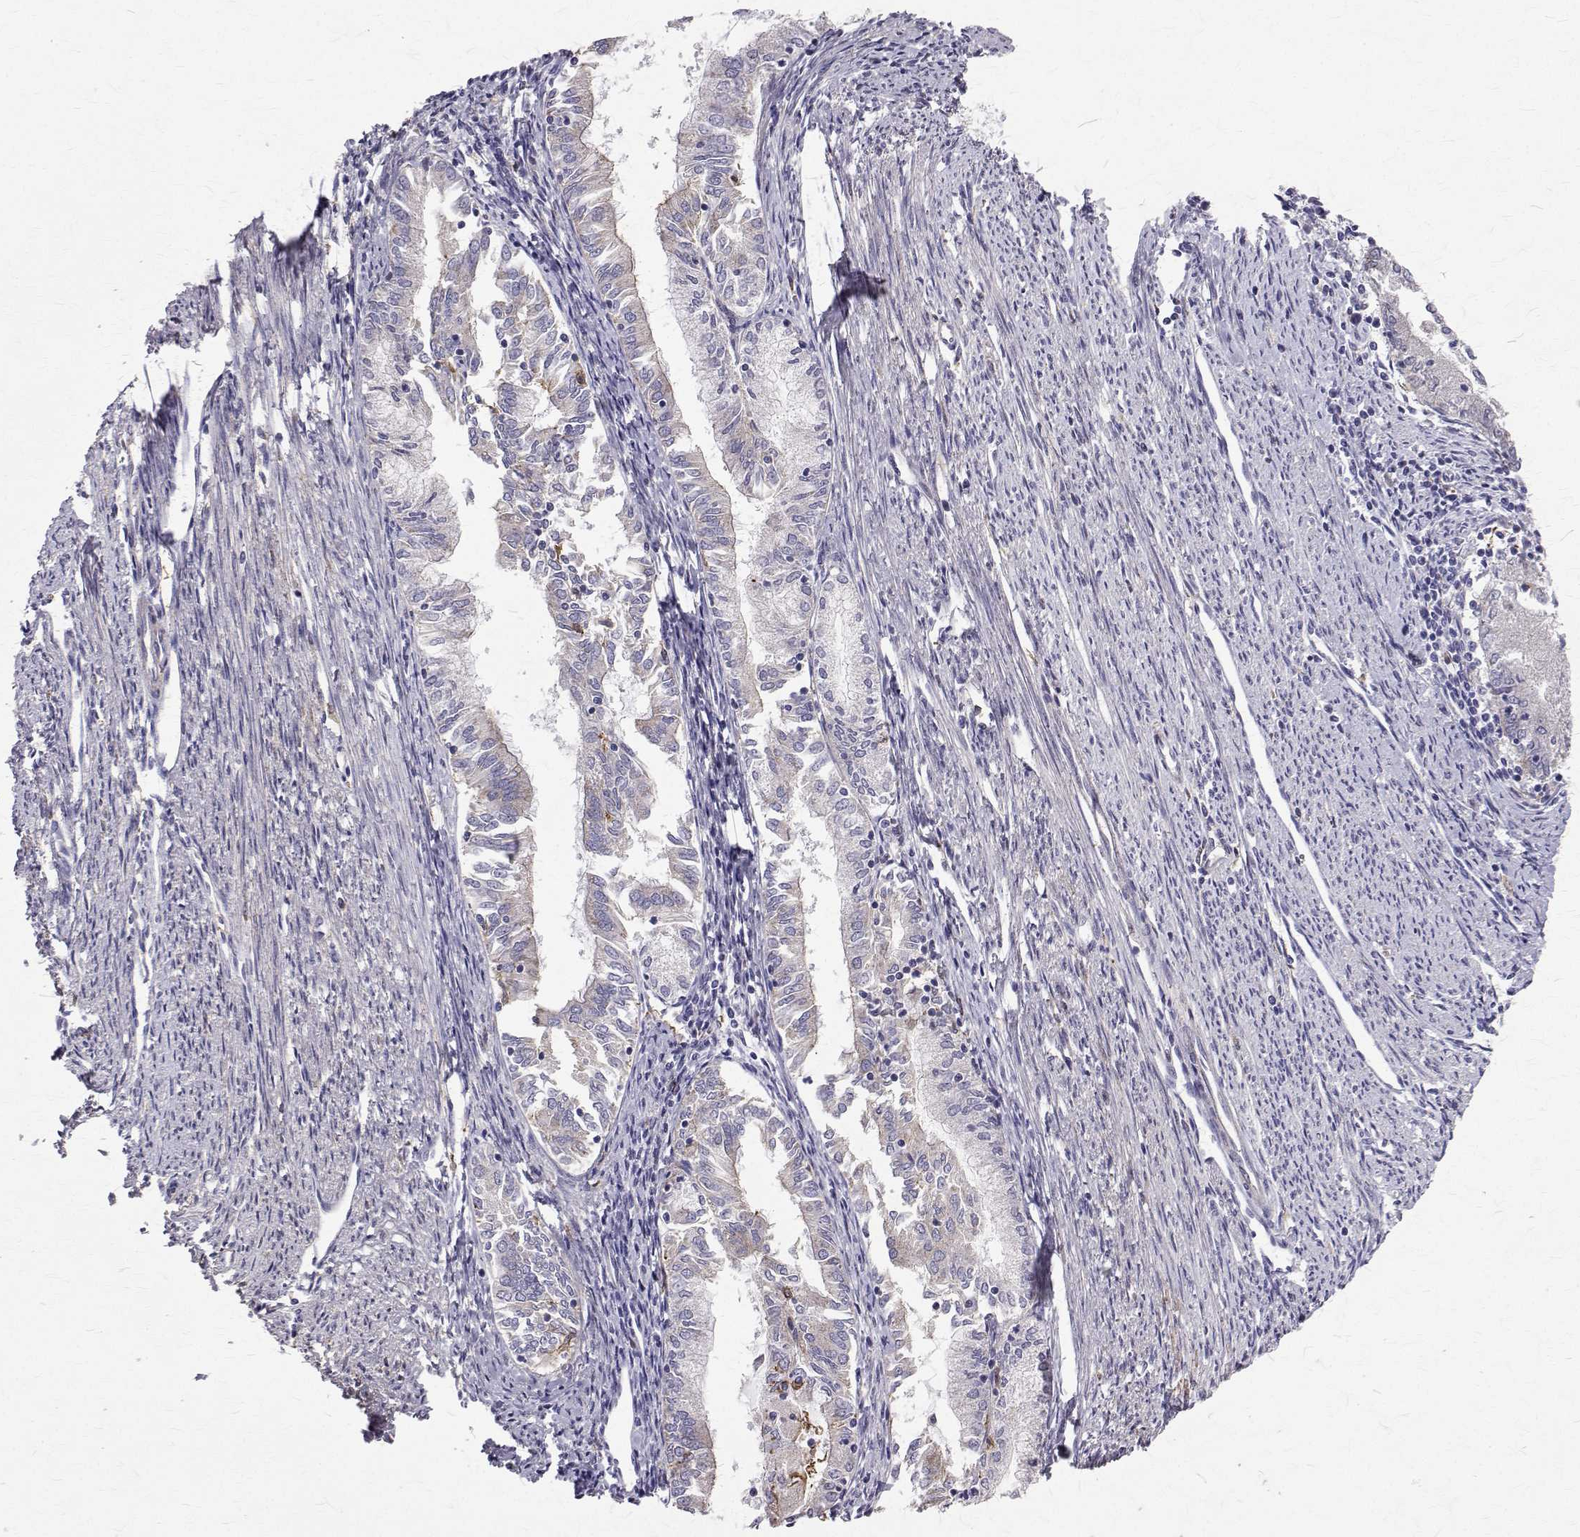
{"staining": {"intensity": "negative", "quantity": "none", "location": "none"}, "tissue": "endometrial cancer", "cell_type": "Tumor cells", "image_type": "cancer", "snomed": [{"axis": "morphology", "description": "Adenocarcinoma, NOS"}, {"axis": "topography", "description": "Endometrium"}], "caption": "Tumor cells show no significant staining in endometrial adenocarcinoma.", "gene": "CCDC89", "patient": {"sex": "female", "age": 79}}